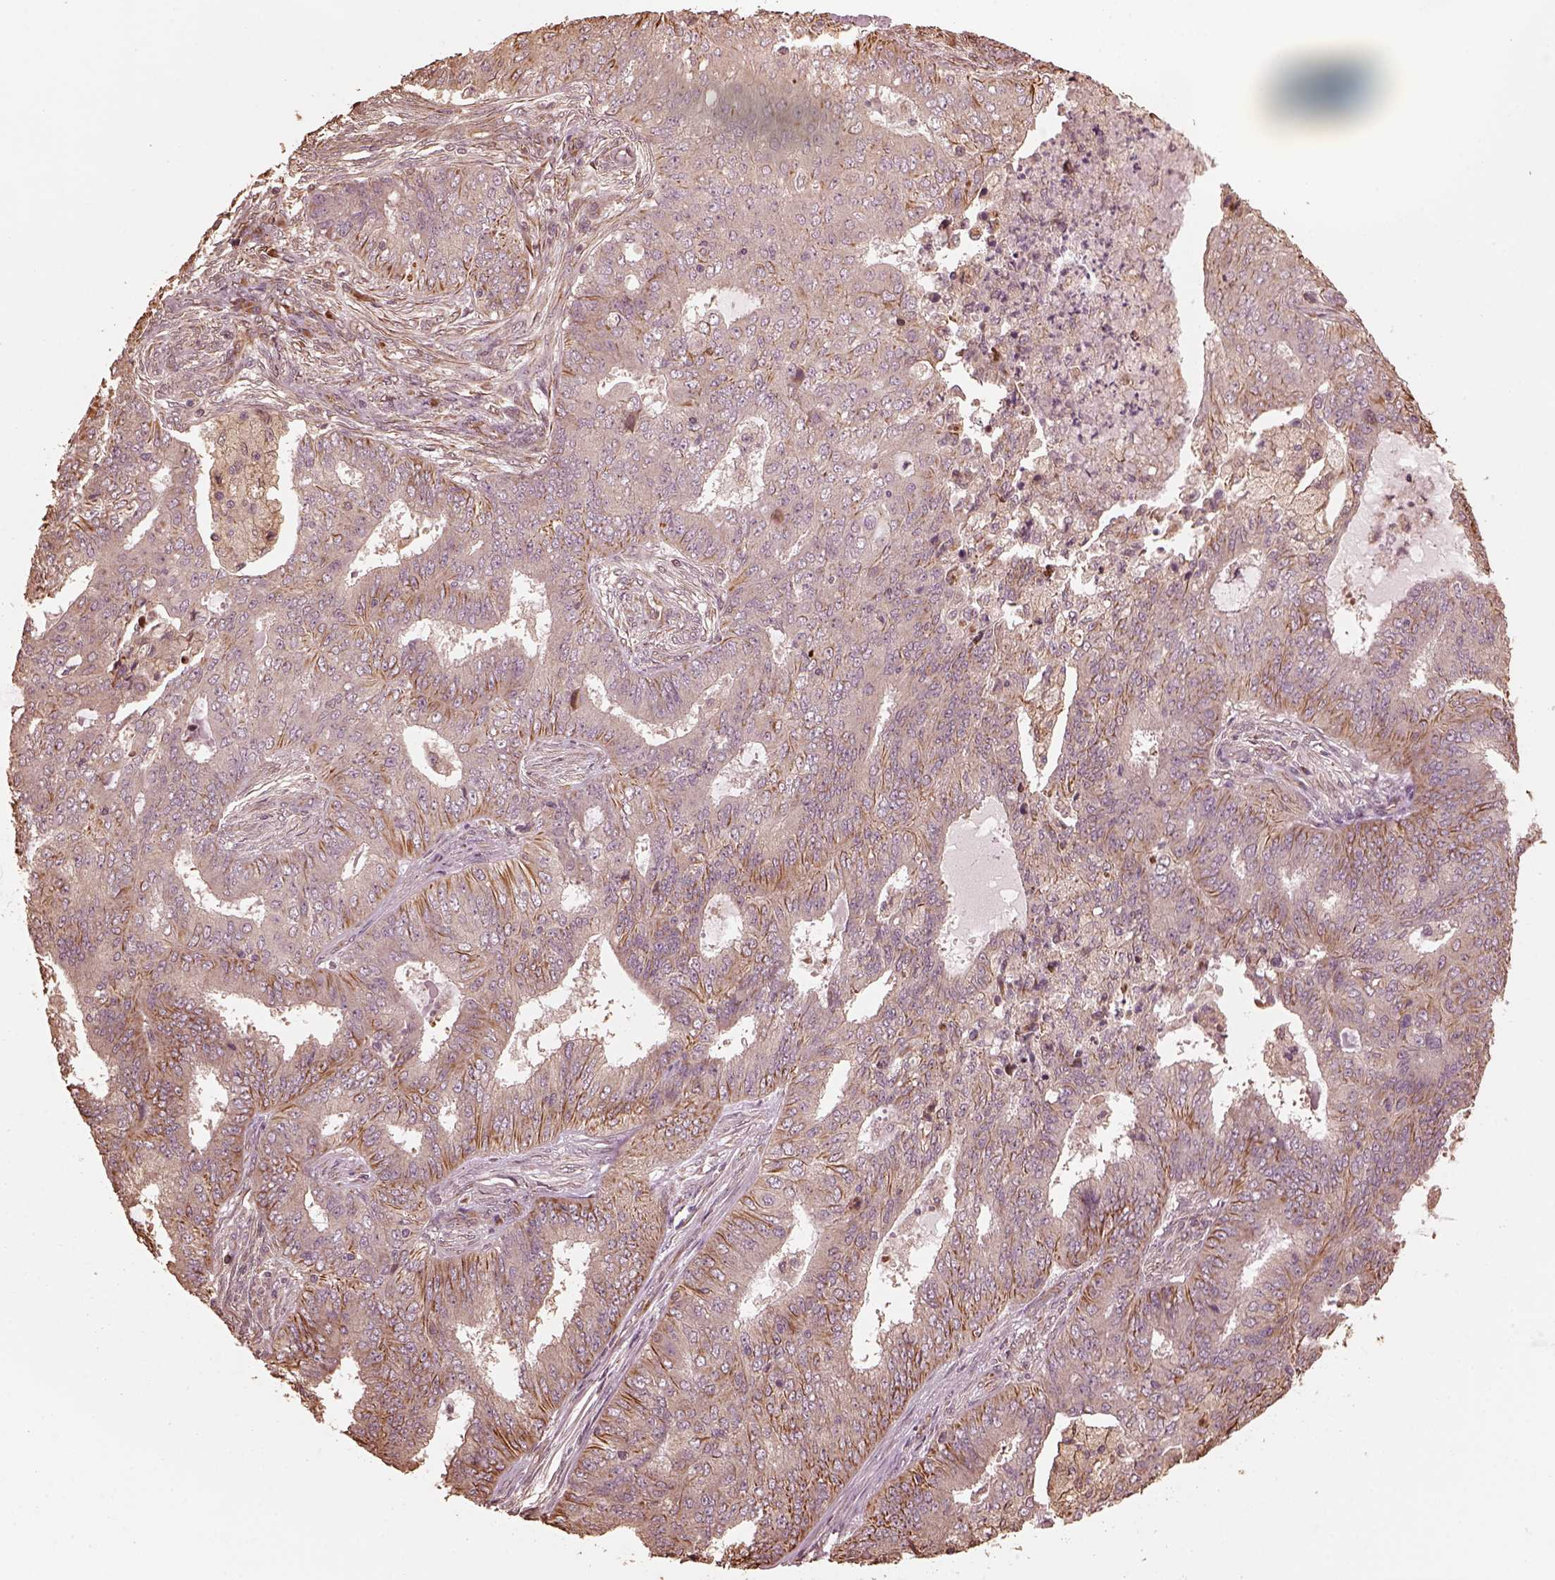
{"staining": {"intensity": "moderate", "quantity": "<25%", "location": "cytoplasmic/membranous"}, "tissue": "endometrial cancer", "cell_type": "Tumor cells", "image_type": "cancer", "snomed": [{"axis": "morphology", "description": "Adenocarcinoma, NOS"}, {"axis": "topography", "description": "Endometrium"}], "caption": "Immunohistochemistry (IHC) (DAB (3,3'-diaminobenzidine)) staining of endometrial cancer (adenocarcinoma) displays moderate cytoplasmic/membranous protein expression in approximately <25% of tumor cells.", "gene": "GTPBP1", "patient": {"sex": "female", "age": 62}}